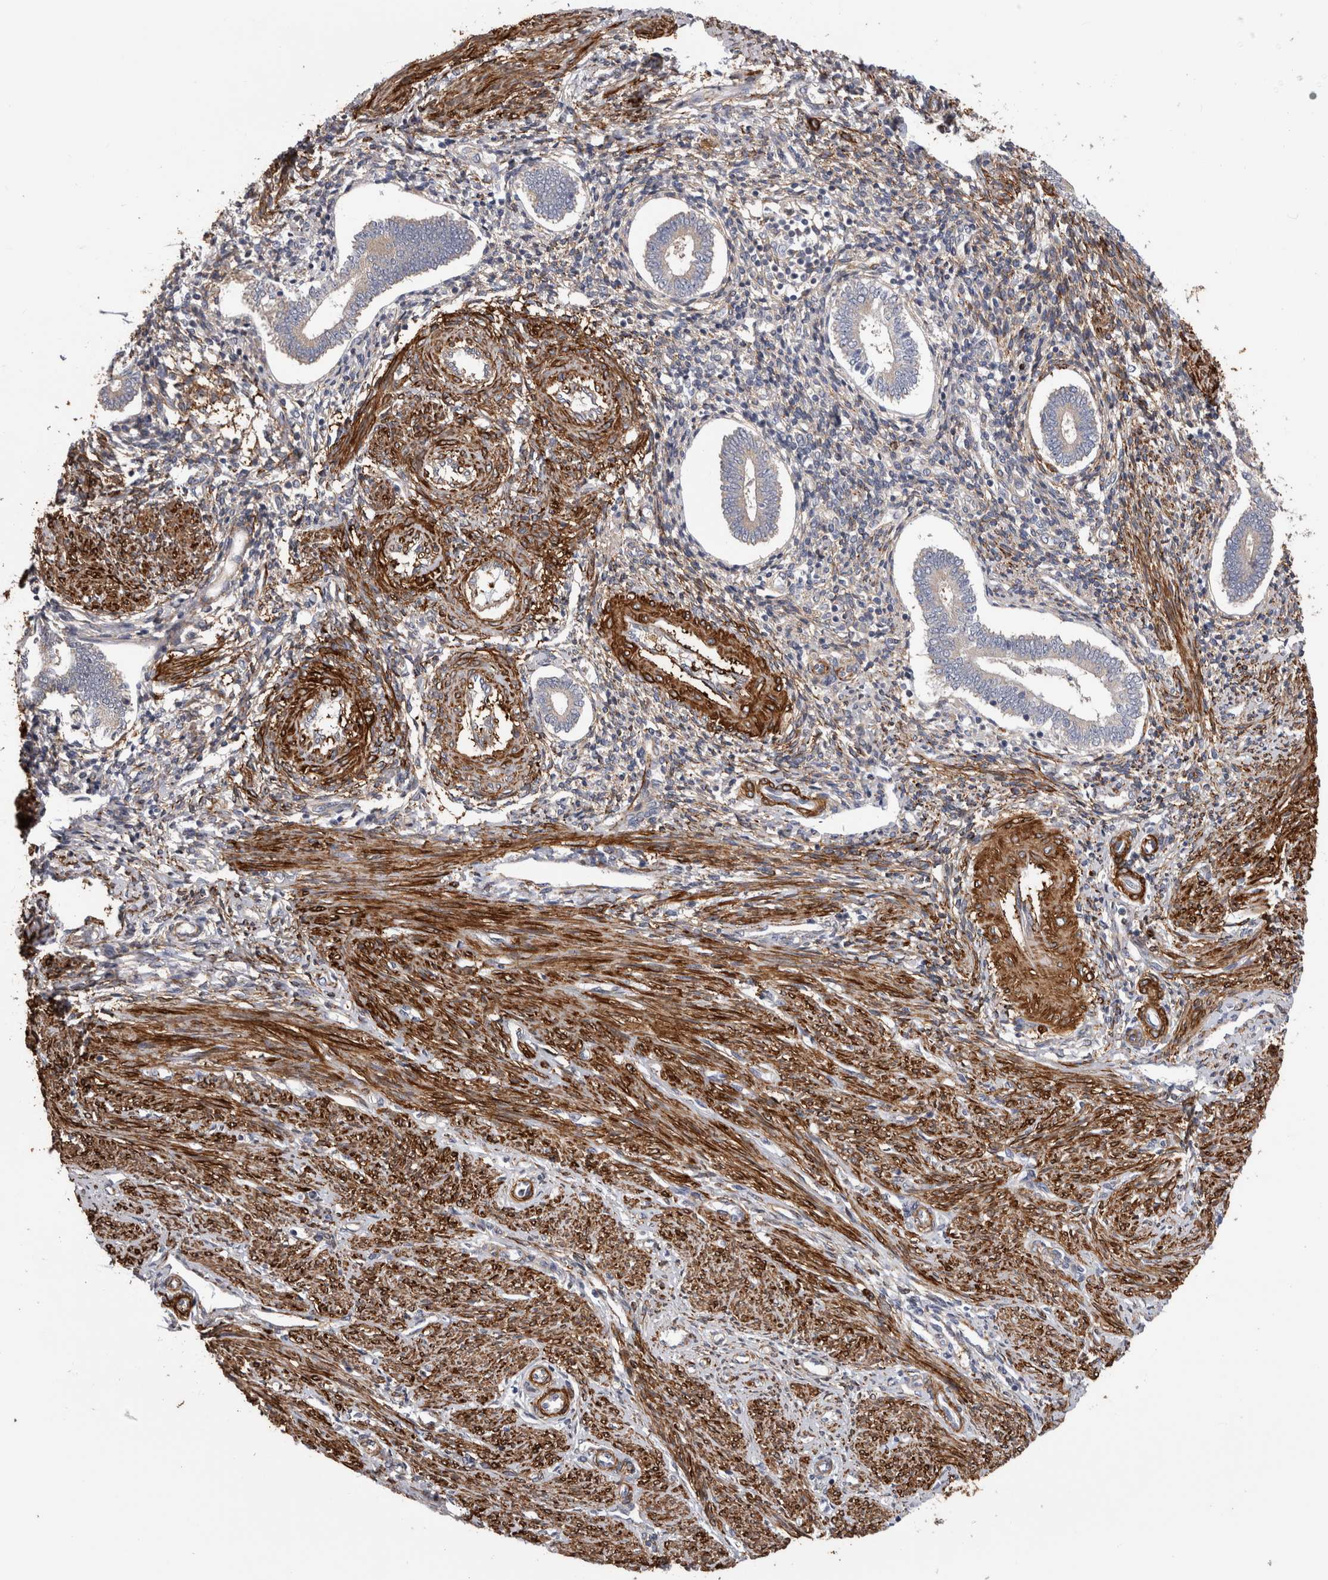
{"staining": {"intensity": "weak", "quantity": ">75%", "location": "cytoplasmic/membranous"}, "tissue": "endometrium", "cell_type": "Cells in endometrial stroma", "image_type": "normal", "snomed": [{"axis": "morphology", "description": "Normal tissue, NOS"}, {"axis": "topography", "description": "Endometrium"}], "caption": "The image demonstrates immunohistochemical staining of unremarkable endometrium. There is weak cytoplasmic/membranous expression is identified in about >75% of cells in endometrial stroma.", "gene": "EPRS1", "patient": {"sex": "female", "age": 42}}